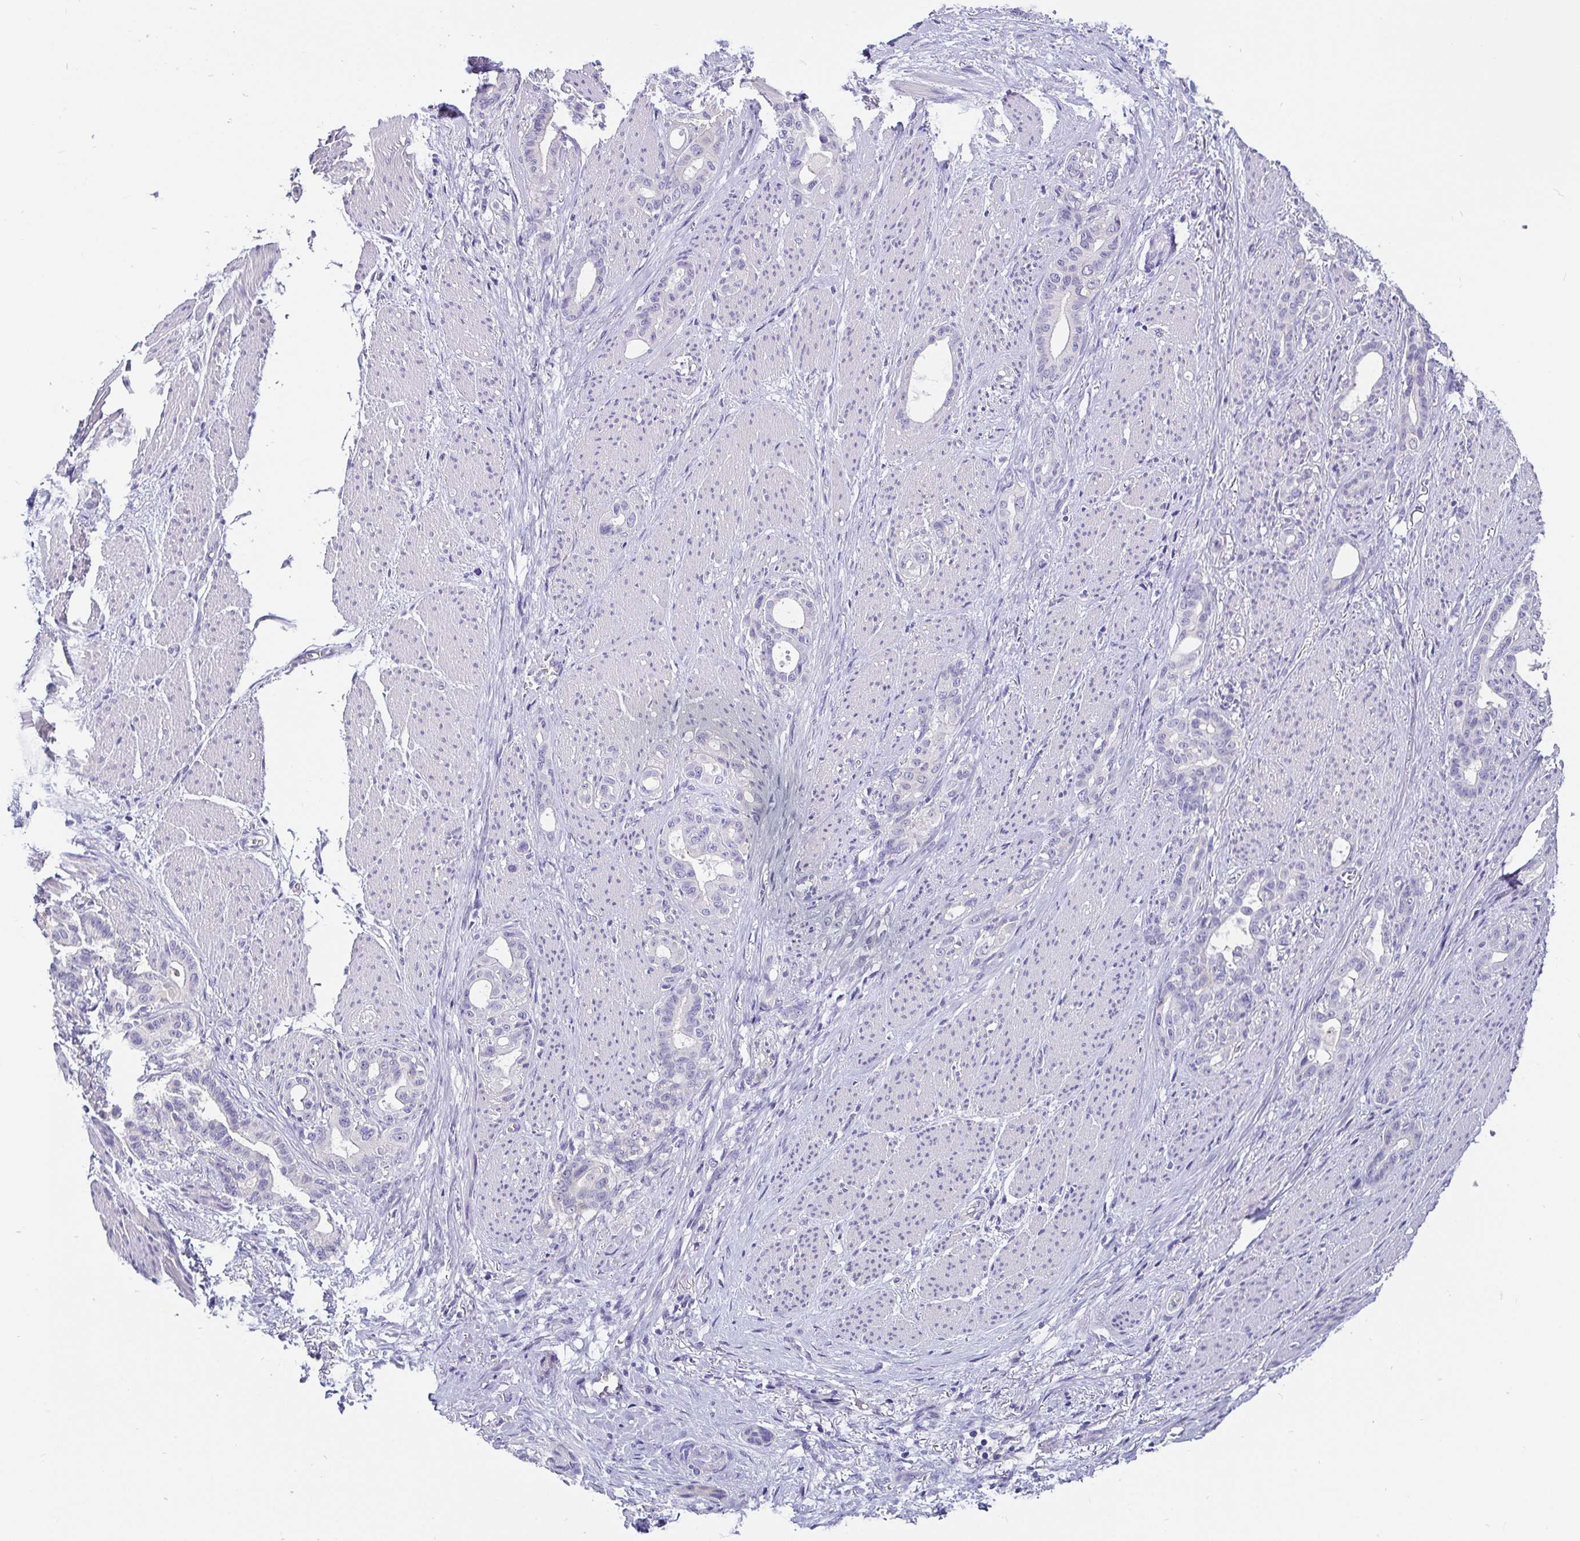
{"staining": {"intensity": "negative", "quantity": "none", "location": "none"}, "tissue": "stomach cancer", "cell_type": "Tumor cells", "image_type": "cancer", "snomed": [{"axis": "morphology", "description": "Normal tissue, NOS"}, {"axis": "morphology", "description": "Adenocarcinoma, NOS"}, {"axis": "topography", "description": "Esophagus"}, {"axis": "topography", "description": "Stomach, upper"}], "caption": "Histopathology image shows no significant protein expression in tumor cells of stomach adenocarcinoma. The staining was performed using DAB (3,3'-diaminobenzidine) to visualize the protein expression in brown, while the nuclei were stained in blue with hematoxylin (Magnification: 20x).", "gene": "ADAMTS6", "patient": {"sex": "male", "age": 62}}